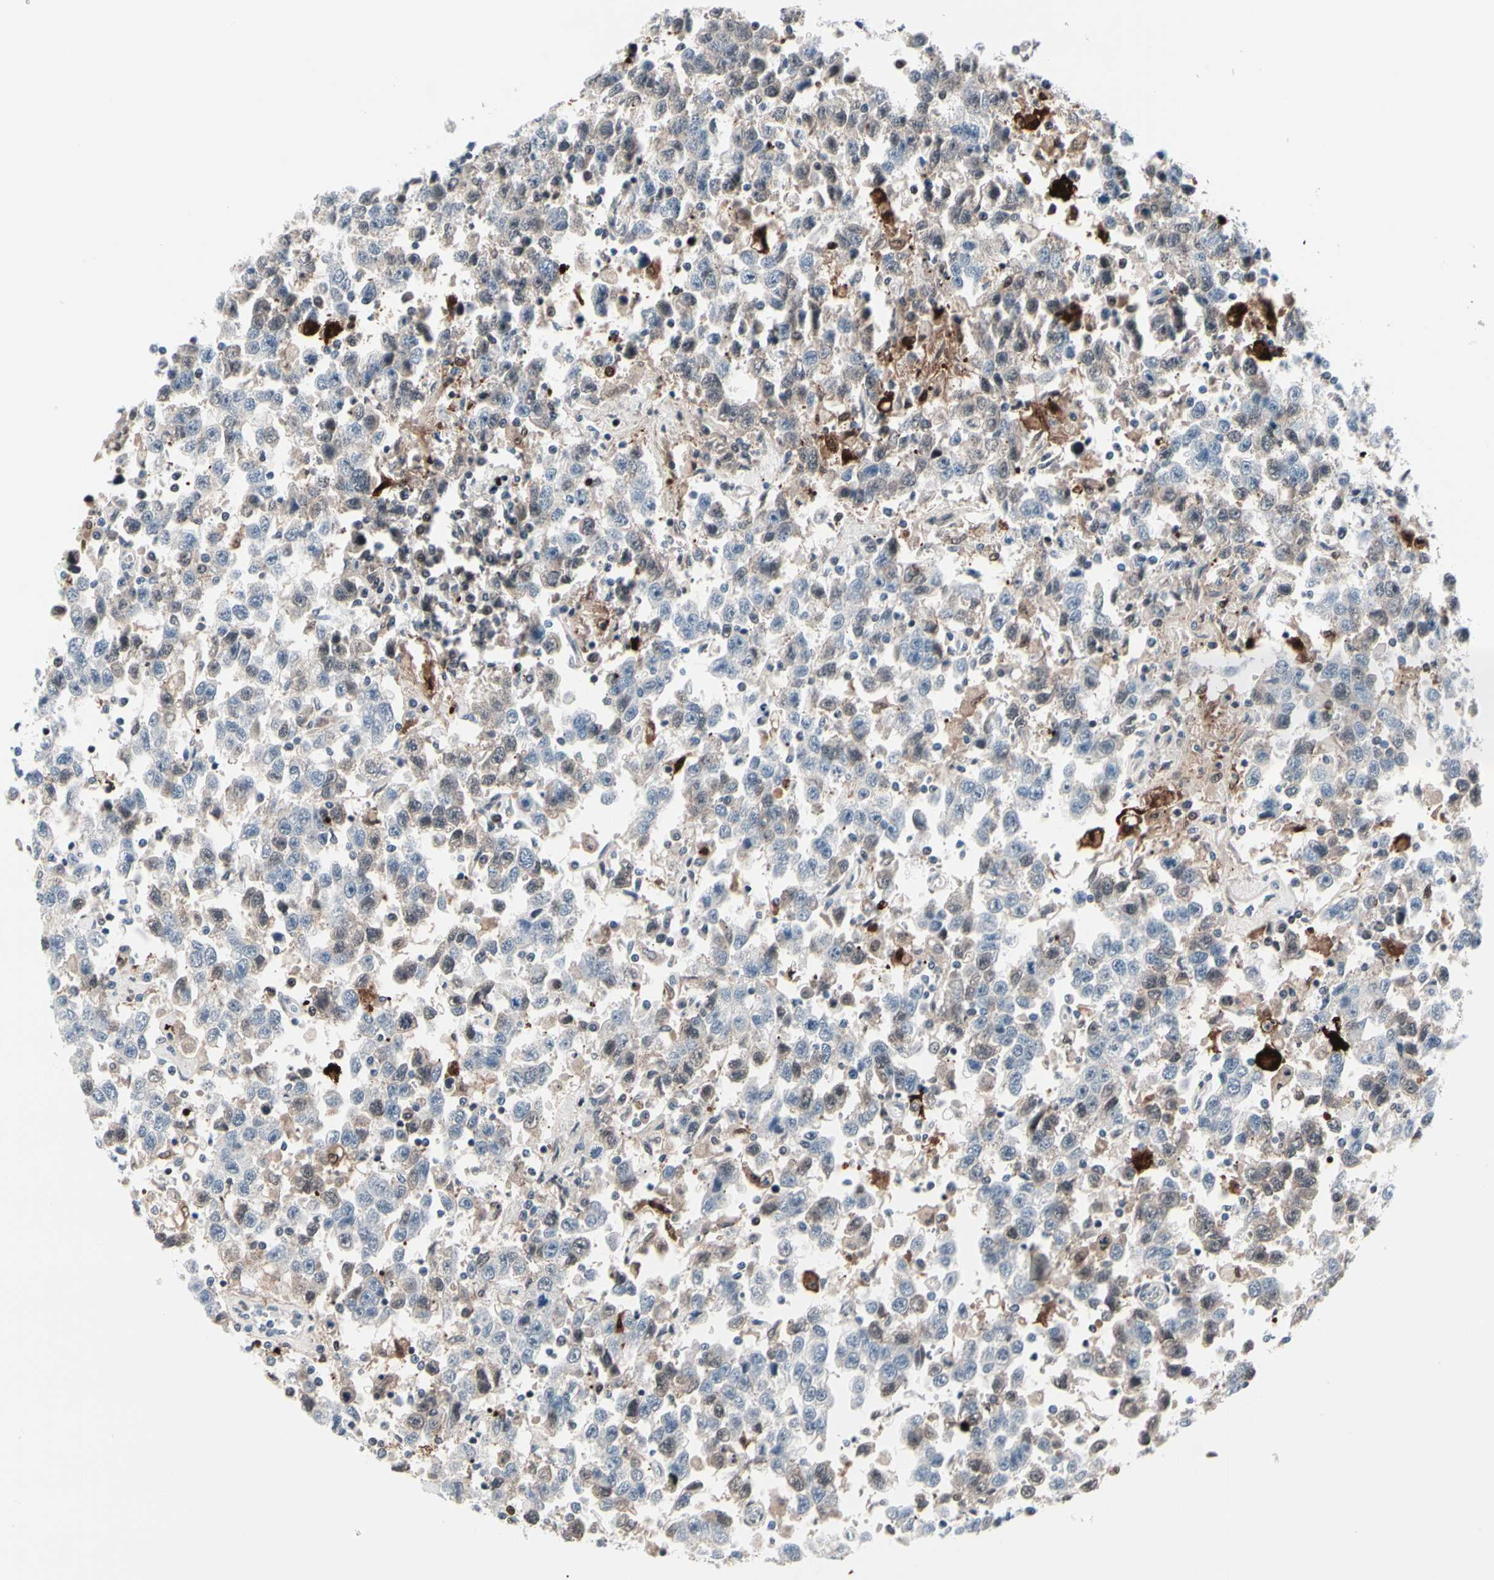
{"staining": {"intensity": "weak", "quantity": "<25%", "location": "cytoplasmic/membranous"}, "tissue": "testis cancer", "cell_type": "Tumor cells", "image_type": "cancer", "snomed": [{"axis": "morphology", "description": "Seminoma, NOS"}, {"axis": "topography", "description": "Testis"}], "caption": "Photomicrograph shows no significant protein staining in tumor cells of testis cancer (seminoma).", "gene": "TXN", "patient": {"sex": "male", "age": 41}}